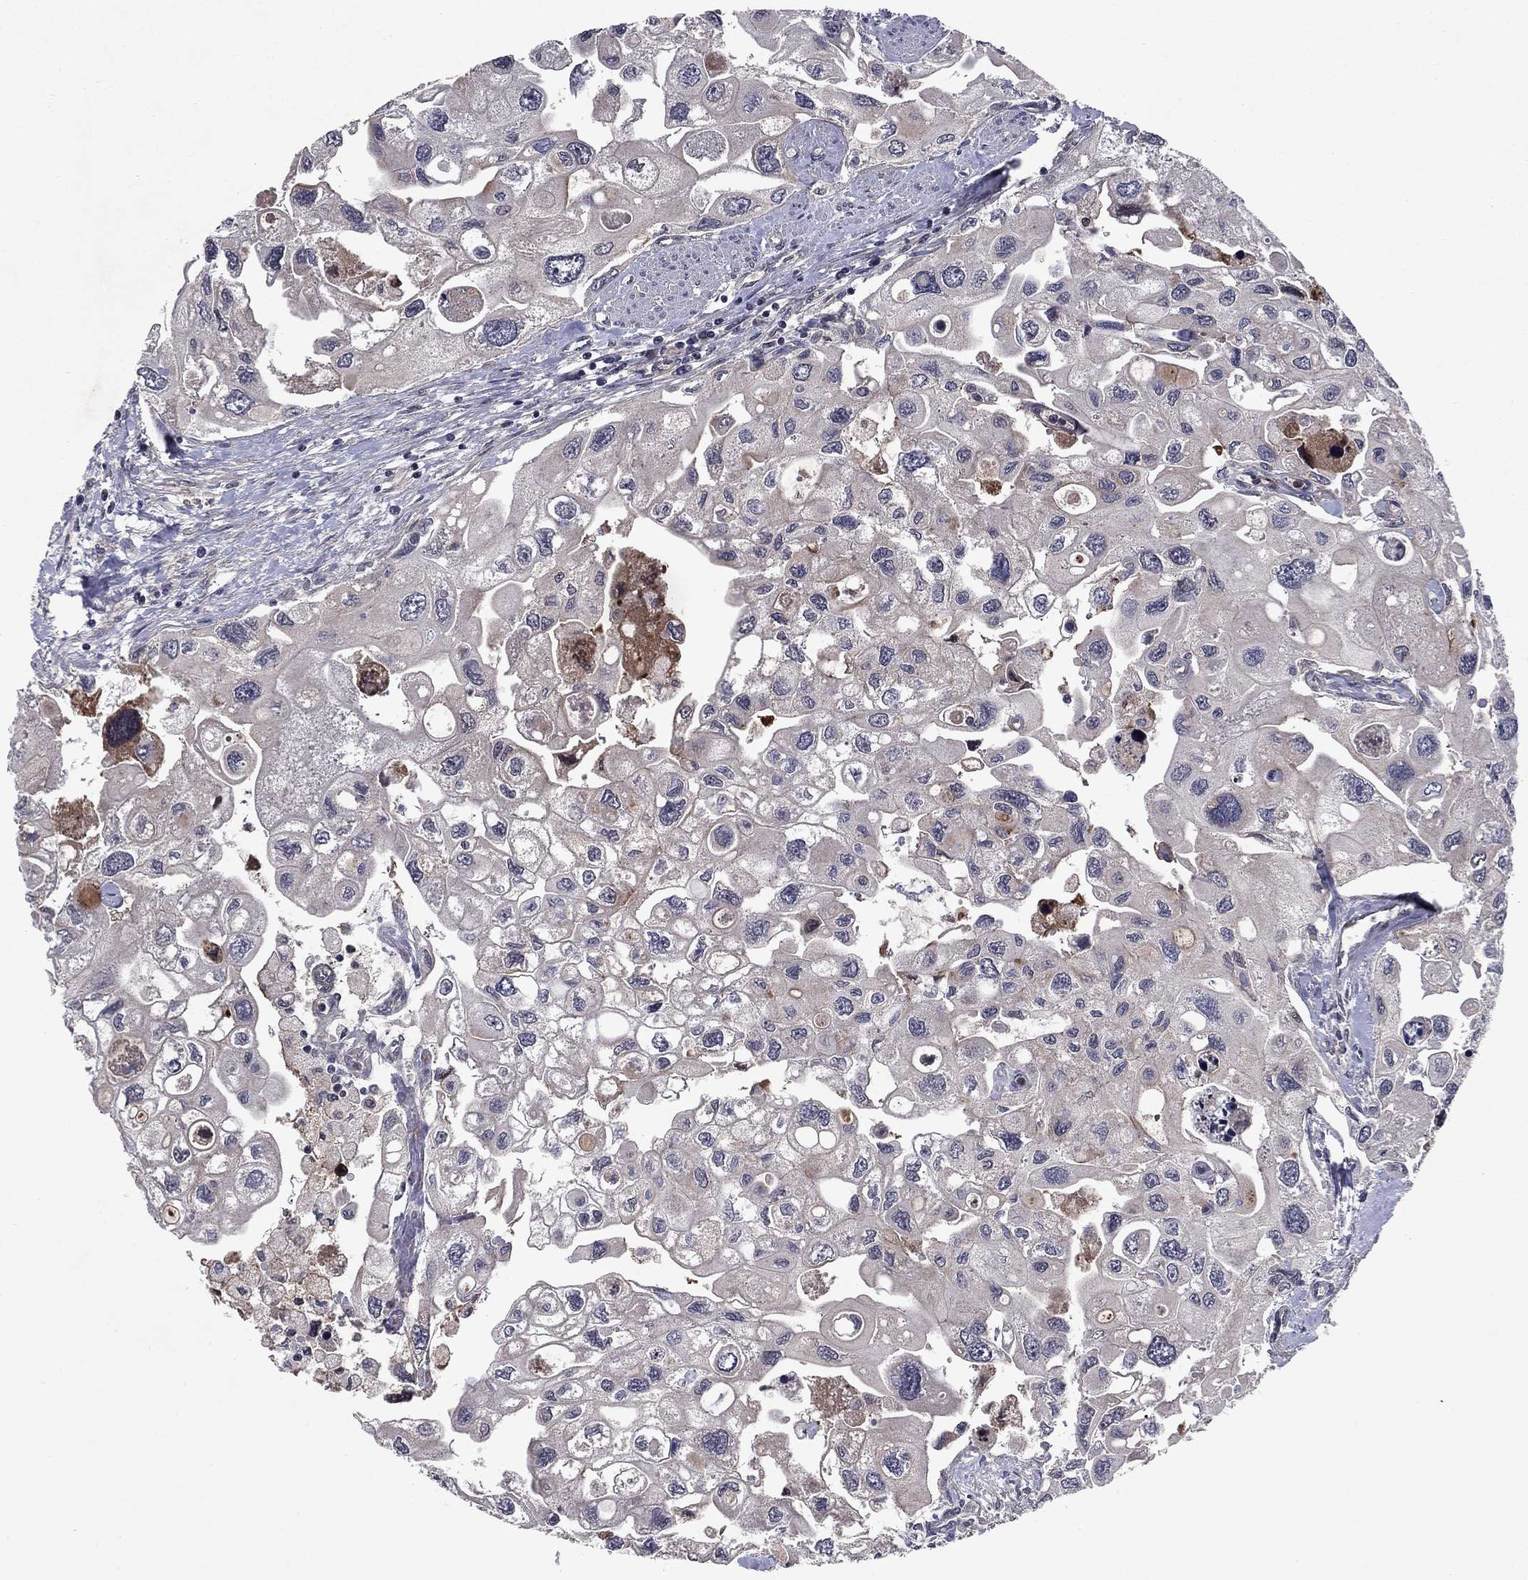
{"staining": {"intensity": "moderate", "quantity": "<25%", "location": "cytoplasmic/membranous"}, "tissue": "urothelial cancer", "cell_type": "Tumor cells", "image_type": "cancer", "snomed": [{"axis": "morphology", "description": "Urothelial carcinoma, High grade"}, {"axis": "topography", "description": "Urinary bladder"}], "caption": "There is low levels of moderate cytoplasmic/membranous positivity in tumor cells of urothelial carcinoma (high-grade), as demonstrated by immunohistochemical staining (brown color).", "gene": "PROS1", "patient": {"sex": "male", "age": 59}}